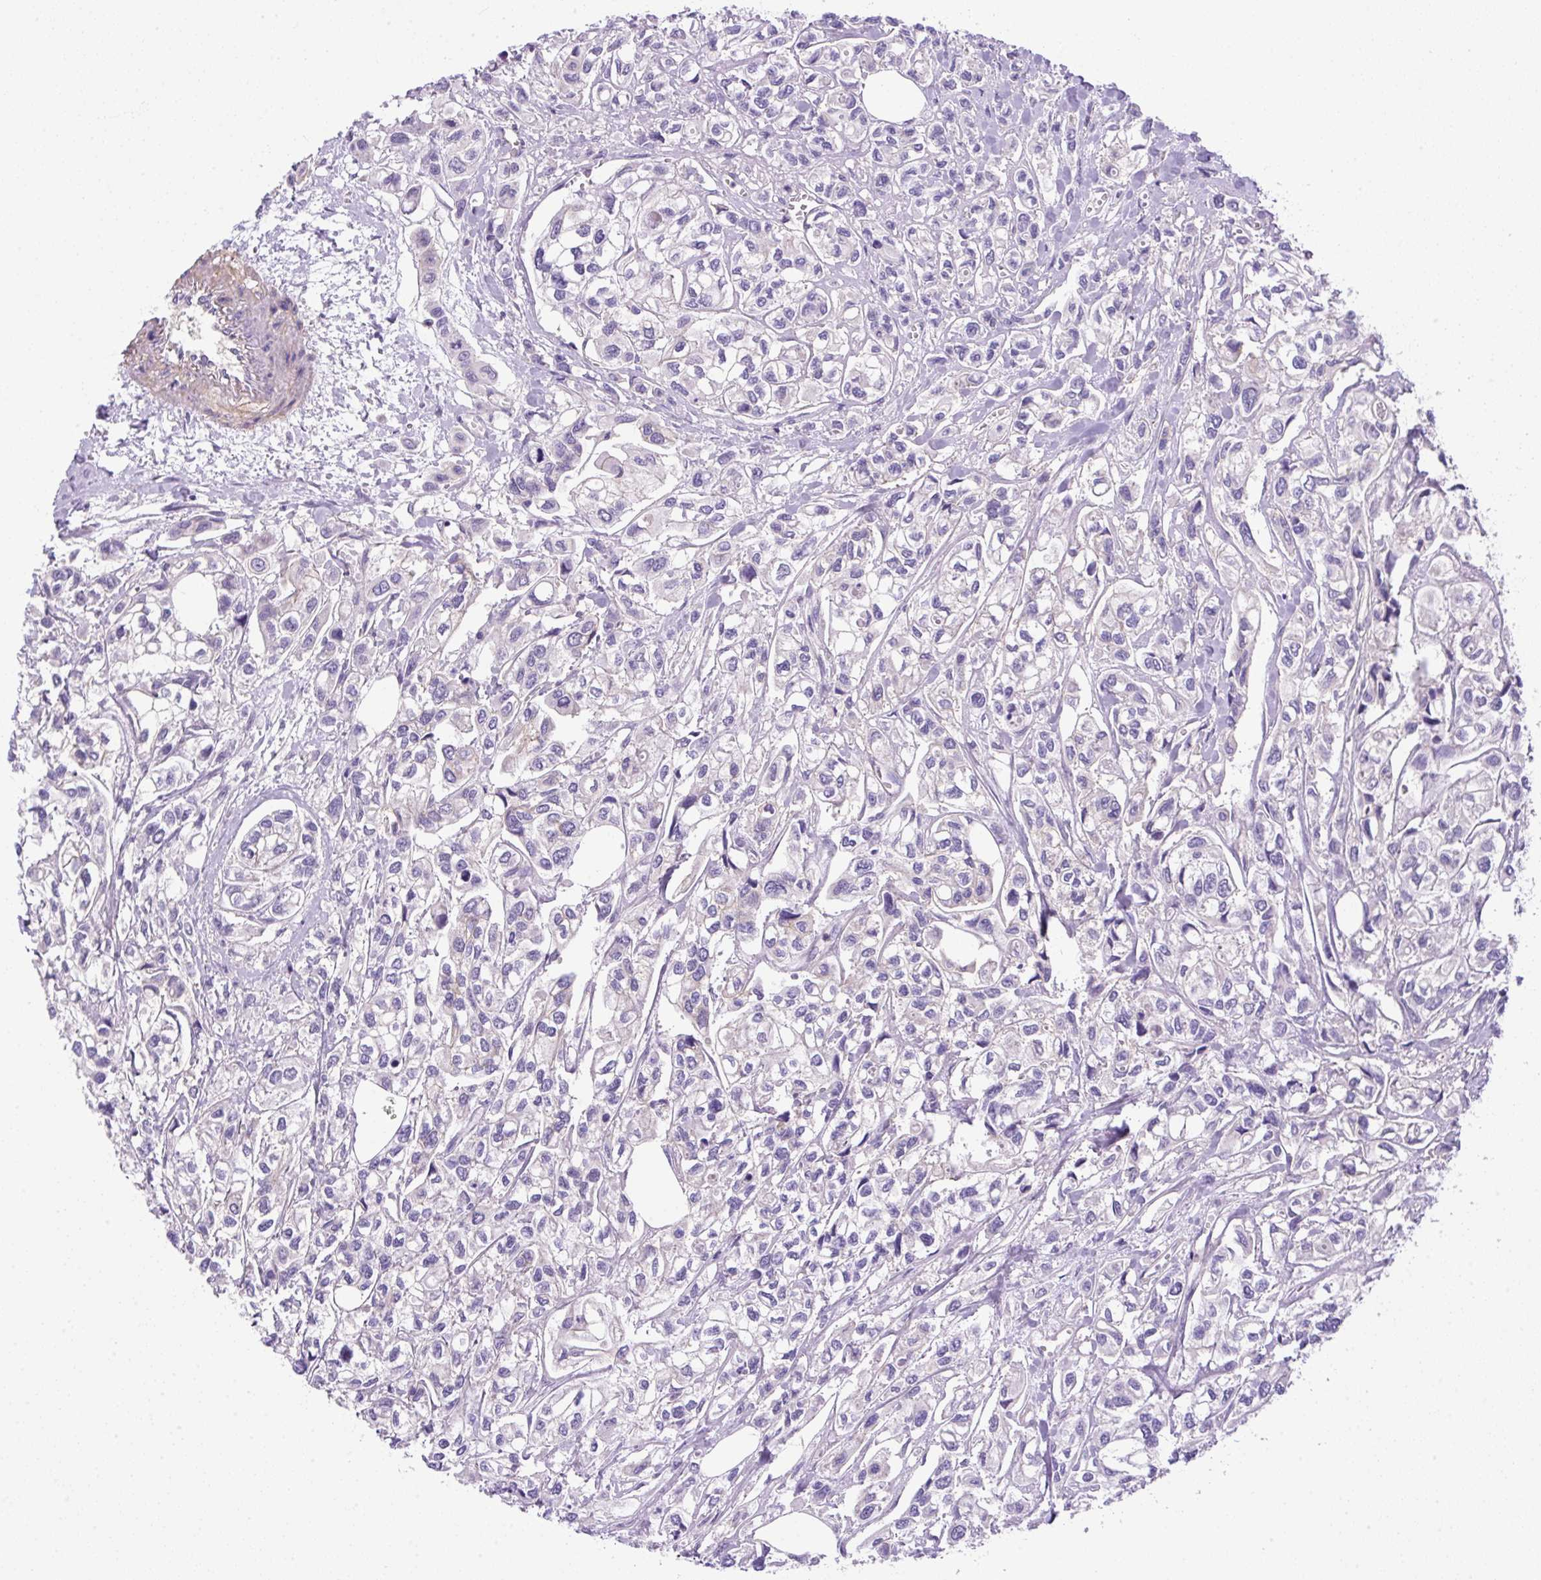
{"staining": {"intensity": "negative", "quantity": "none", "location": "none"}, "tissue": "urothelial cancer", "cell_type": "Tumor cells", "image_type": "cancer", "snomed": [{"axis": "morphology", "description": "Urothelial carcinoma, High grade"}, {"axis": "topography", "description": "Urinary bladder"}], "caption": "Tumor cells show no significant protein staining in urothelial carcinoma (high-grade). (DAB (3,3'-diaminobenzidine) IHC, high magnification).", "gene": "NPTN", "patient": {"sex": "male", "age": 67}}